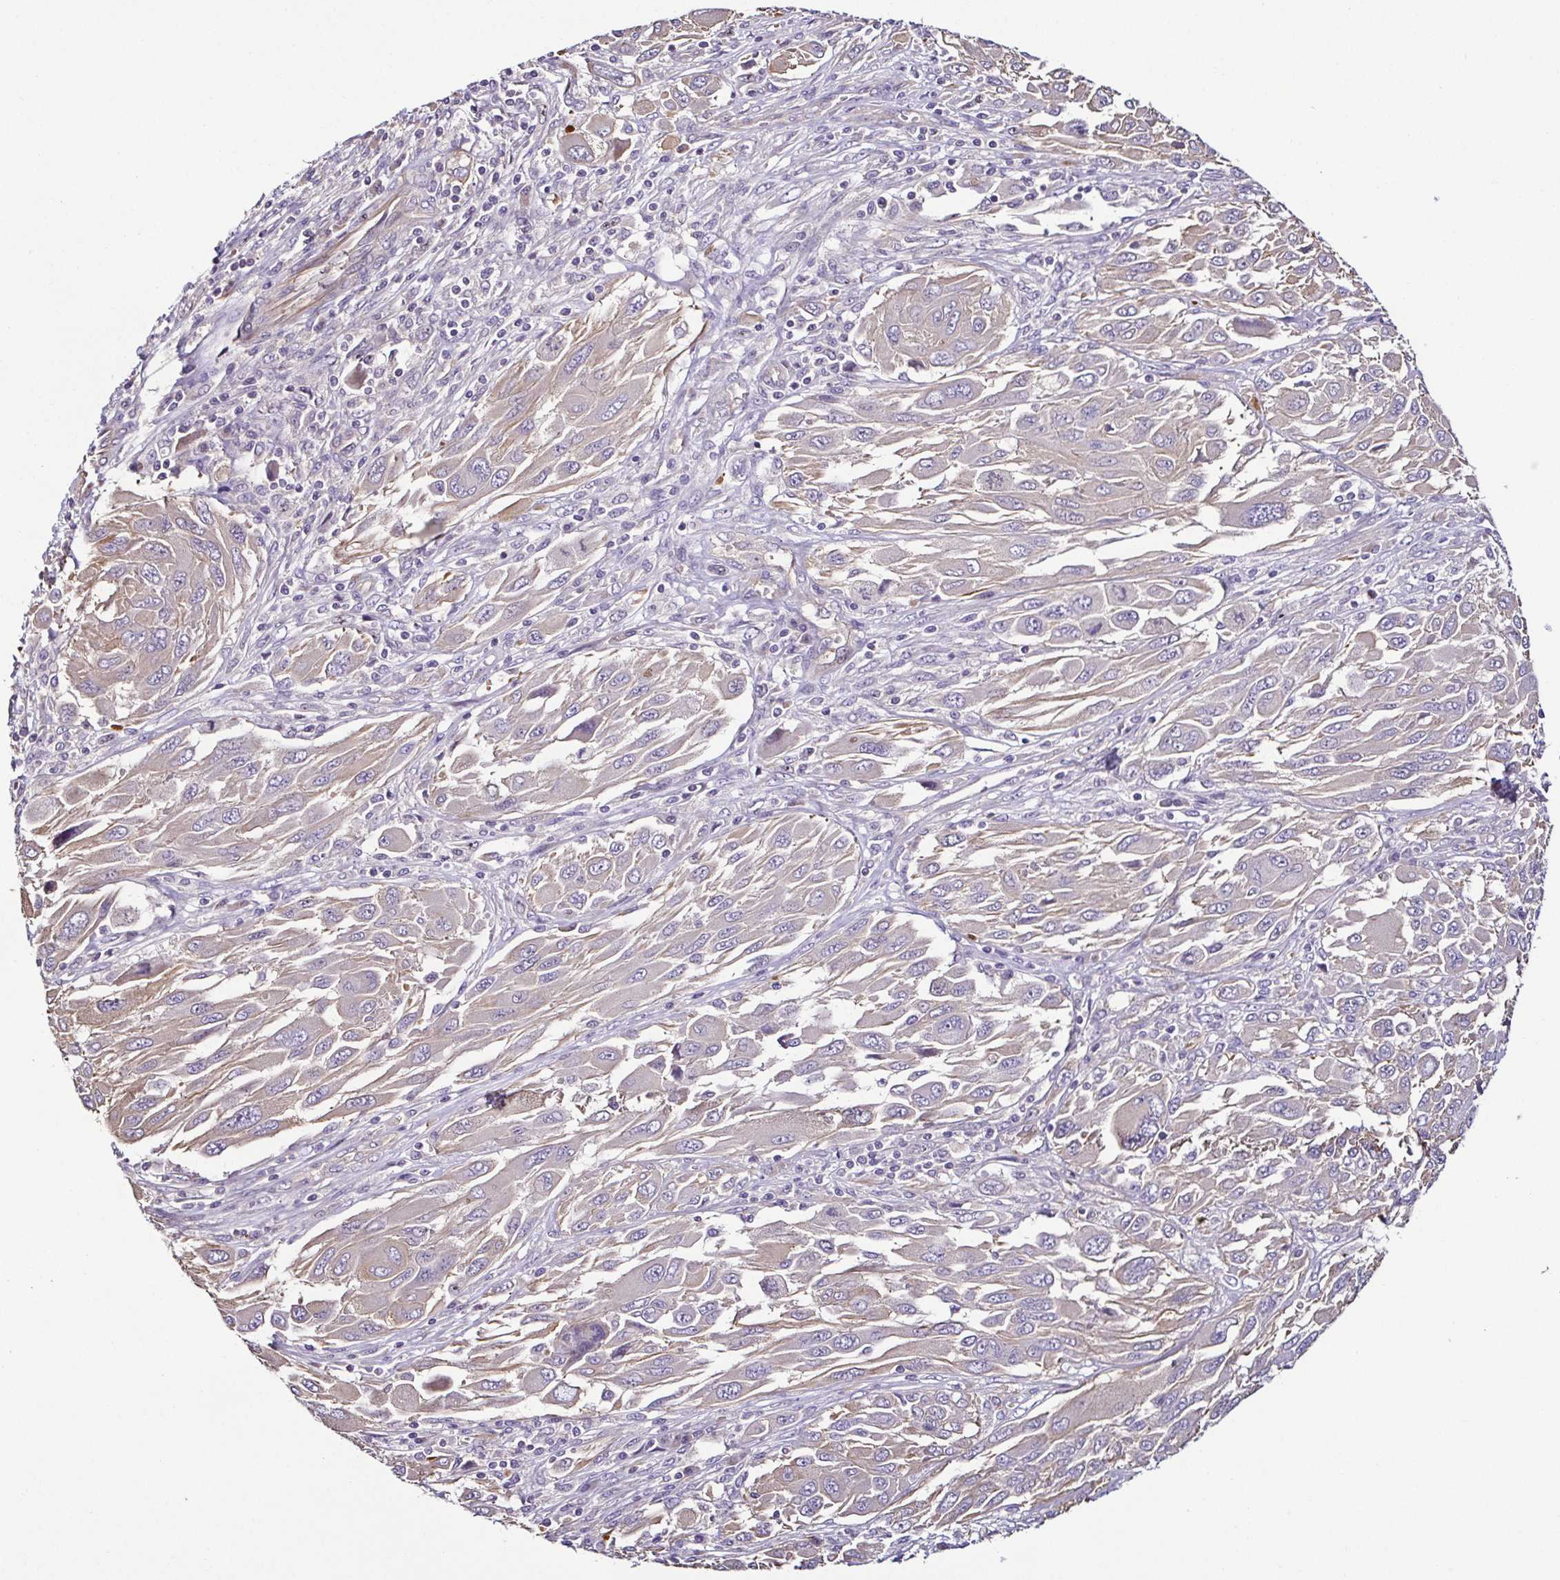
{"staining": {"intensity": "negative", "quantity": "none", "location": "none"}, "tissue": "melanoma", "cell_type": "Tumor cells", "image_type": "cancer", "snomed": [{"axis": "morphology", "description": "Malignant melanoma, NOS"}, {"axis": "topography", "description": "Skin"}], "caption": "DAB immunohistochemical staining of malignant melanoma displays no significant staining in tumor cells.", "gene": "LMOD2", "patient": {"sex": "female", "age": 91}}